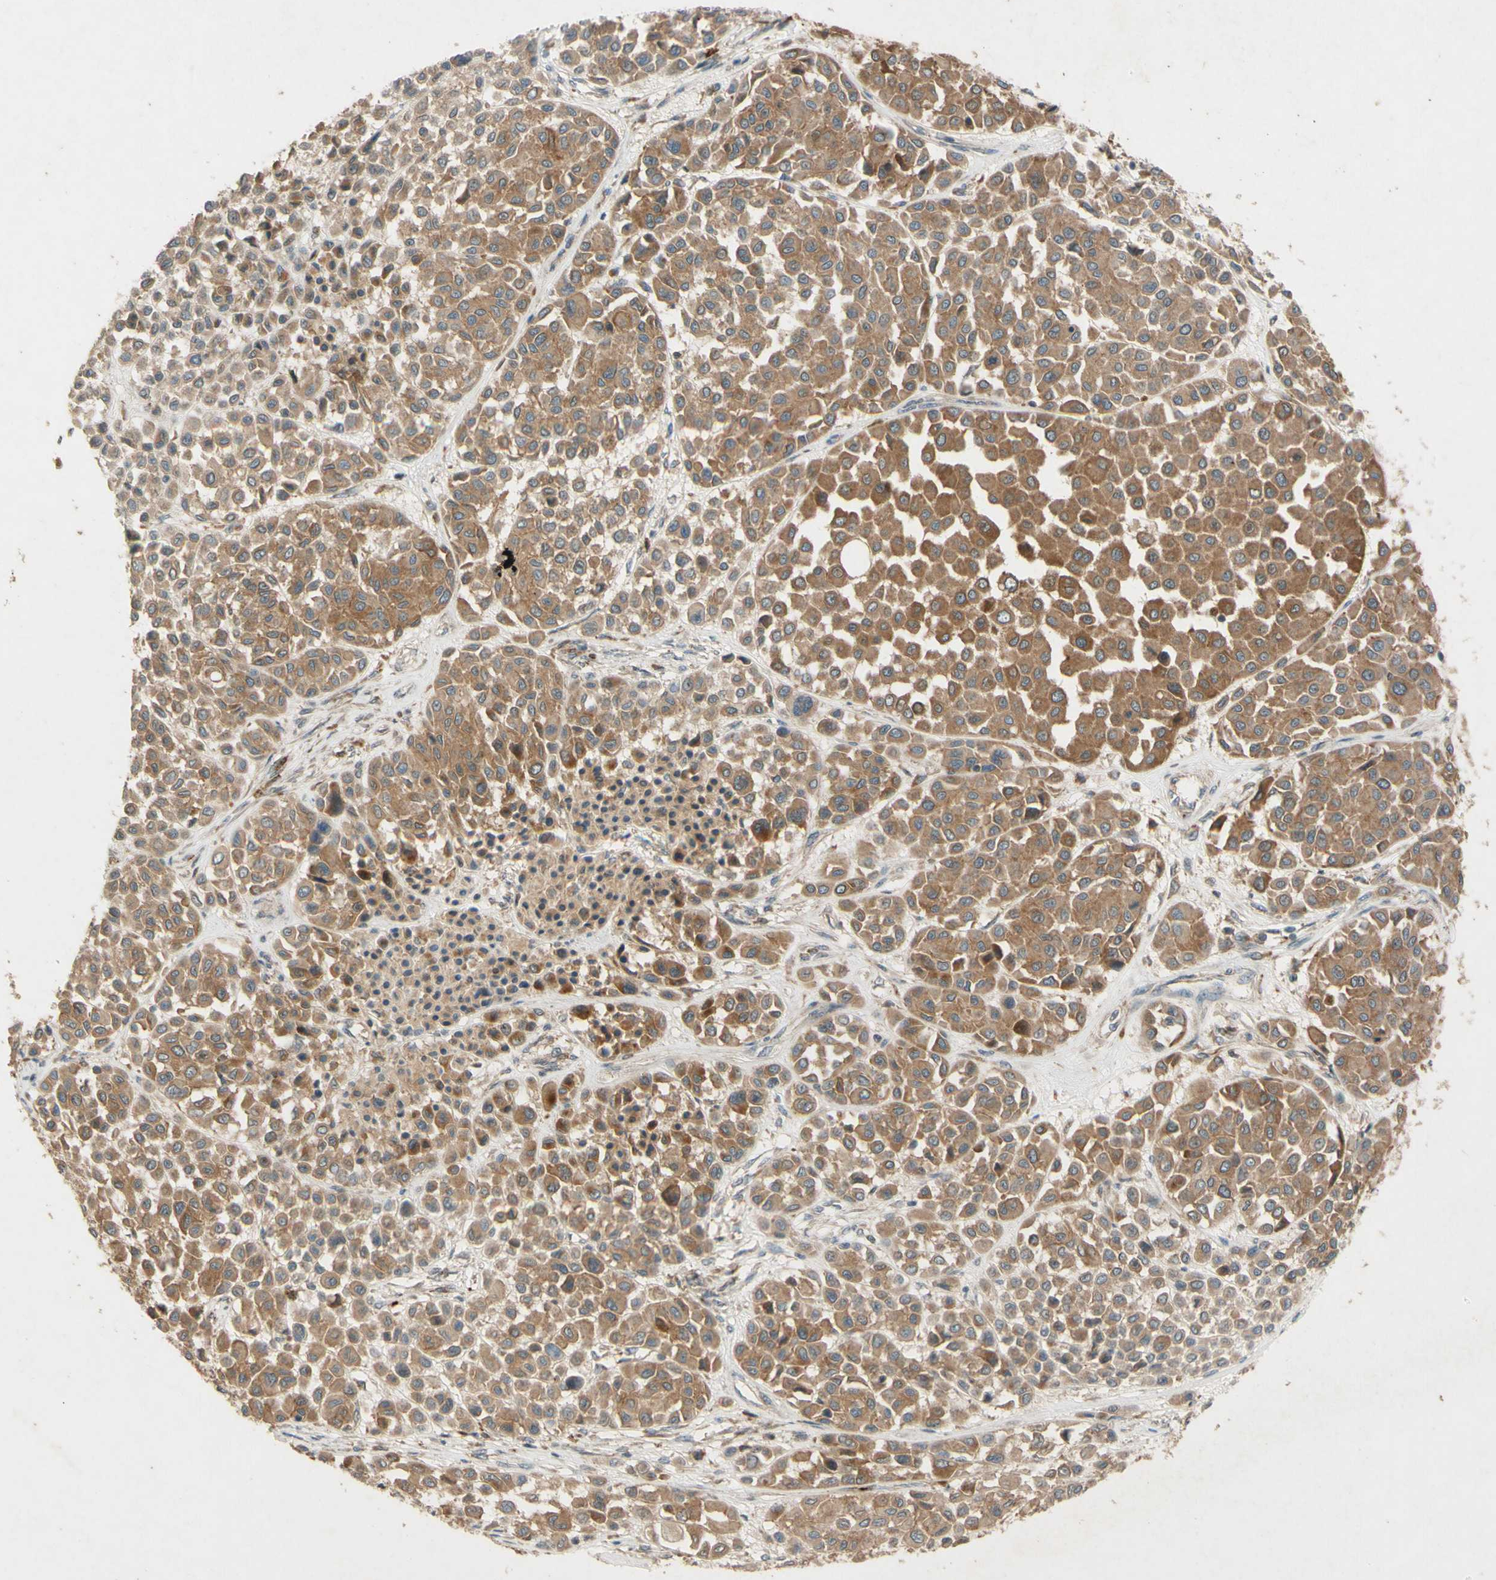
{"staining": {"intensity": "moderate", "quantity": ">75%", "location": "cytoplasmic/membranous"}, "tissue": "melanoma", "cell_type": "Tumor cells", "image_type": "cancer", "snomed": [{"axis": "morphology", "description": "Malignant melanoma, Metastatic site"}, {"axis": "topography", "description": "Soft tissue"}], "caption": "Tumor cells demonstrate medium levels of moderate cytoplasmic/membranous staining in about >75% of cells in human melanoma. The staining was performed using DAB (3,3'-diaminobenzidine) to visualize the protein expression in brown, while the nuclei were stained in blue with hematoxylin (Magnification: 20x).", "gene": "ATP6V1F", "patient": {"sex": "male", "age": 41}}